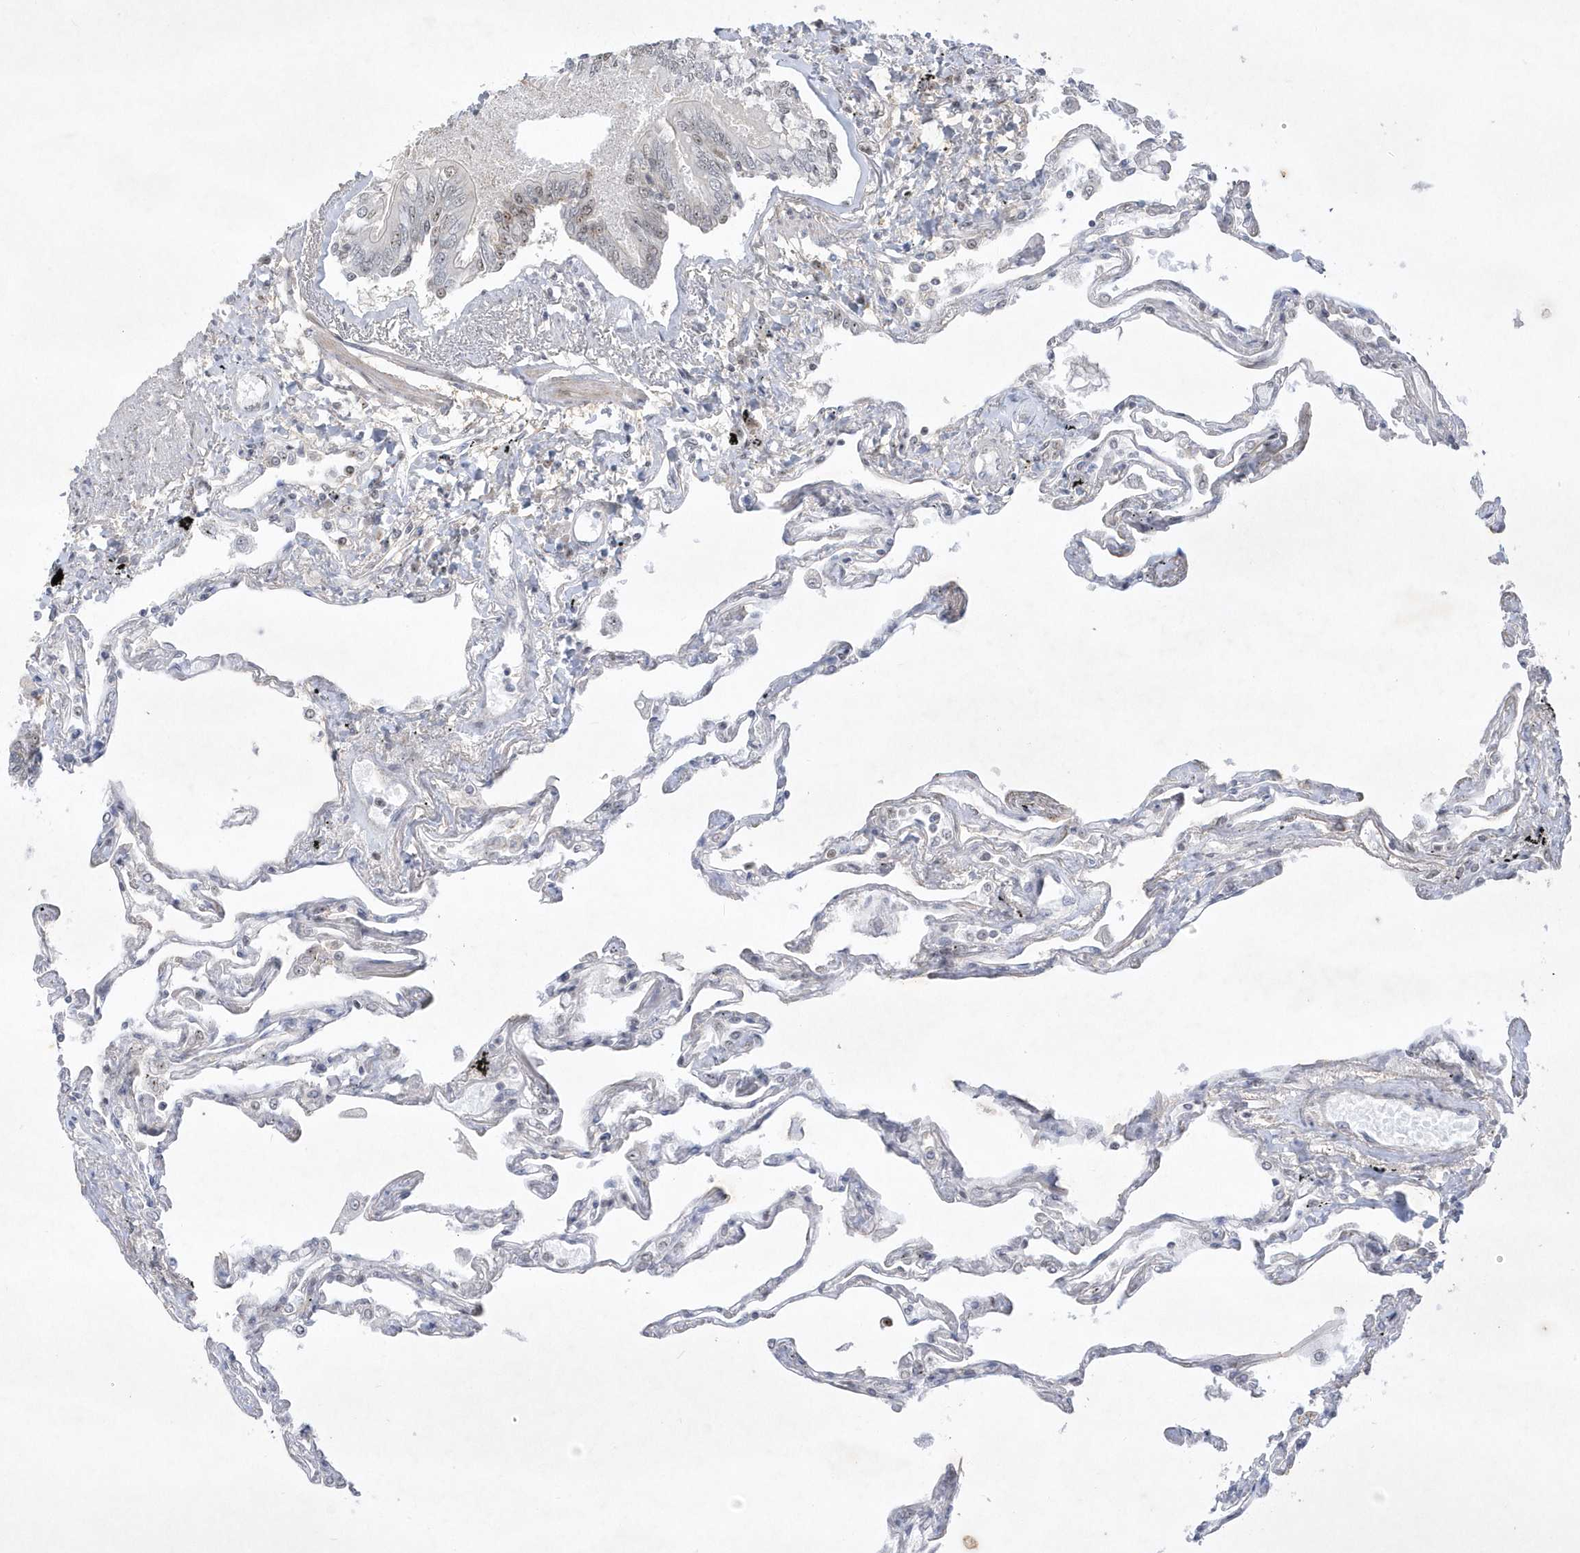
{"staining": {"intensity": "negative", "quantity": "none", "location": "none"}, "tissue": "lung", "cell_type": "Alveolar cells", "image_type": "normal", "snomed": [{"axis": "morphology", "description": "Normal tissue, NOS"}, {"axis": "topography", "description": "Lung"}], "caption": "Normal lung was stained to show a protein in brown. There is no significant positivity in alveolar cells. (Brightfield microscopy of DAB (3,3'-diaminobenzidine) IHC at high magnification).", "gene": "NPM3", "patient": {"sex": "female", "age": 67}}